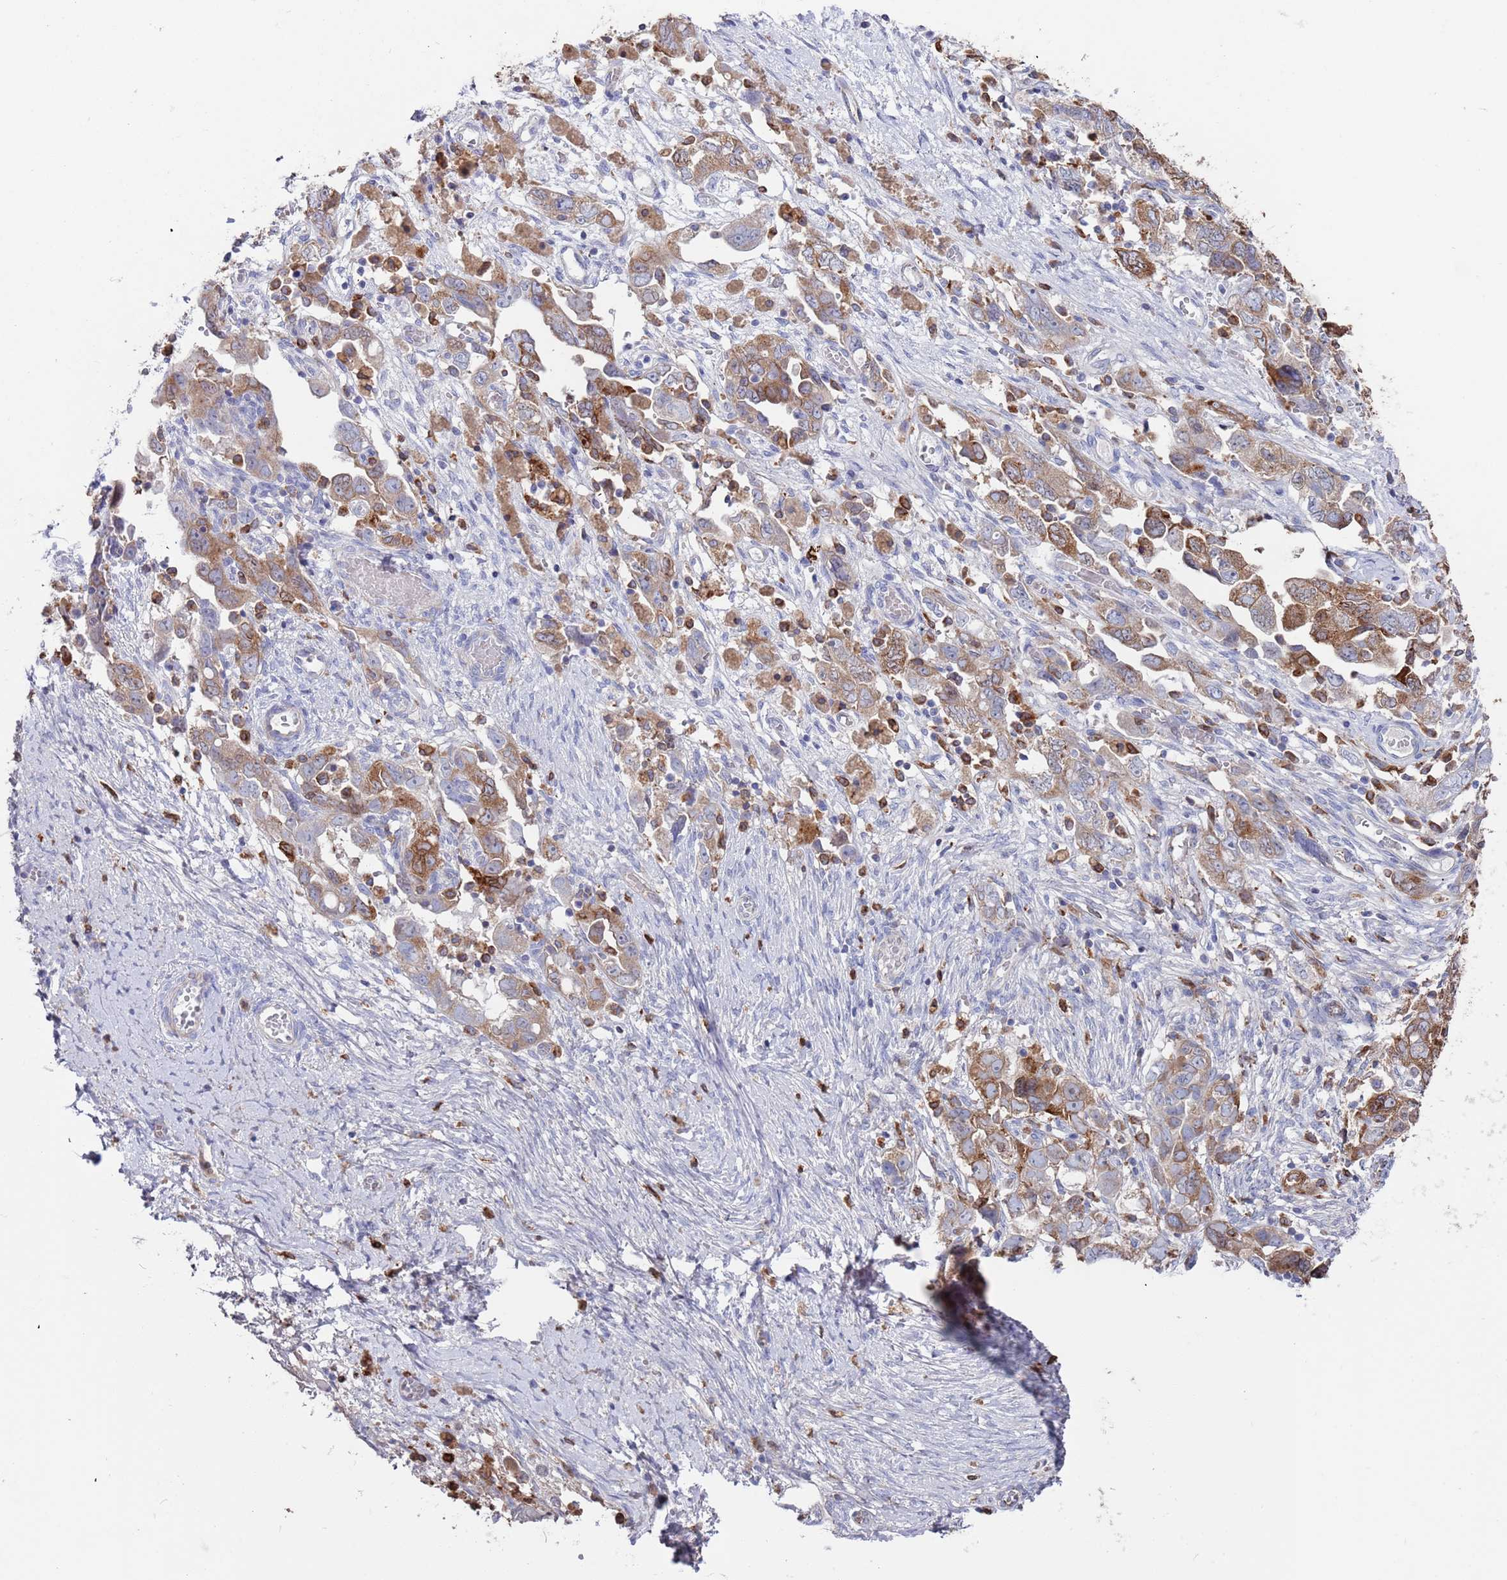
{"staining": {"intensity": "strong", "quantity": "25%-75%", "location": "cytoplasmic/membranous"}, "tissue": "ovarian cancer", "cell_type": "Tumor cells", "image_type": "cancer", "snomed": [{"axis": "morphology", "description": "Carcinoma, NOS"}, {"axis": "morphology", "description": "Cystadenocarcinoma, serous, NOS"}, {"axis": "topography", "description": "Ovary"}], "caption": "Ovarian cancer (carcinoma) was stained to show a protein in brown. There is high levels of strong cytoplasmic/membranous expression in approximately 25%-75% of tumor cells.", "gene": "GREB1L", "patient": {"sex": "female", "age": 69}}